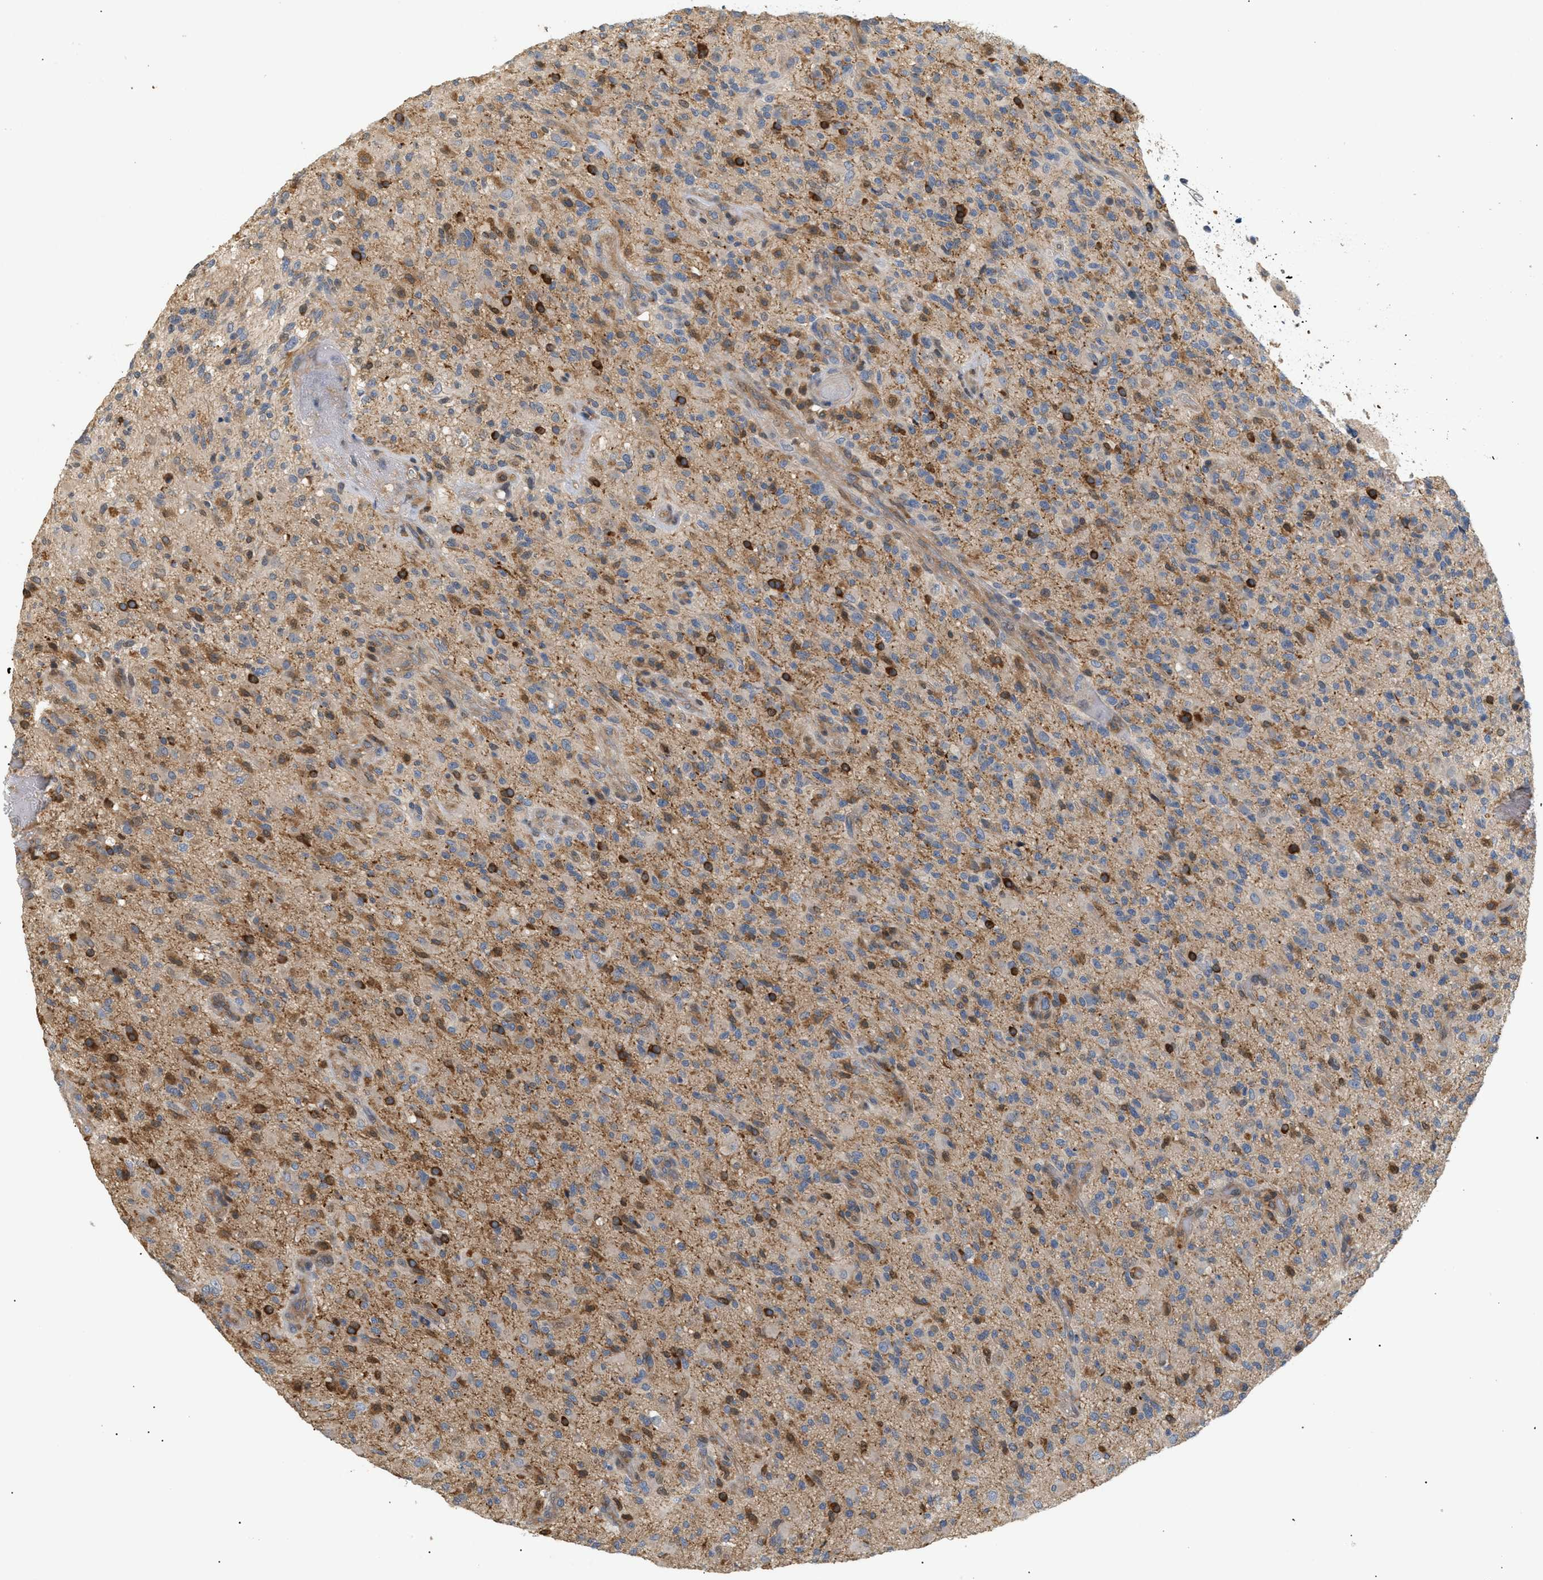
{"staining": {"intensity": "moderate", "quantity": "<25%", "location": "cytoplasmic/membranous"}, "tissue": "glioma", "cell_type": "Tumor cells", "image_type": "cancer", "snomed": [{"axis": "morphology", "description": "Glioma, malignant, High grade"}, {"axis": "topography", "description": "Brain"}], "caption": "IHC (DAB (3,3'-diaminobenzidine)) staining of glioma shows moderate cytoplasmic/membranous protein expression in about <25% of tumor cells.", "gene": "FARS2", "patient": {"sex": "male", "age": 71}}